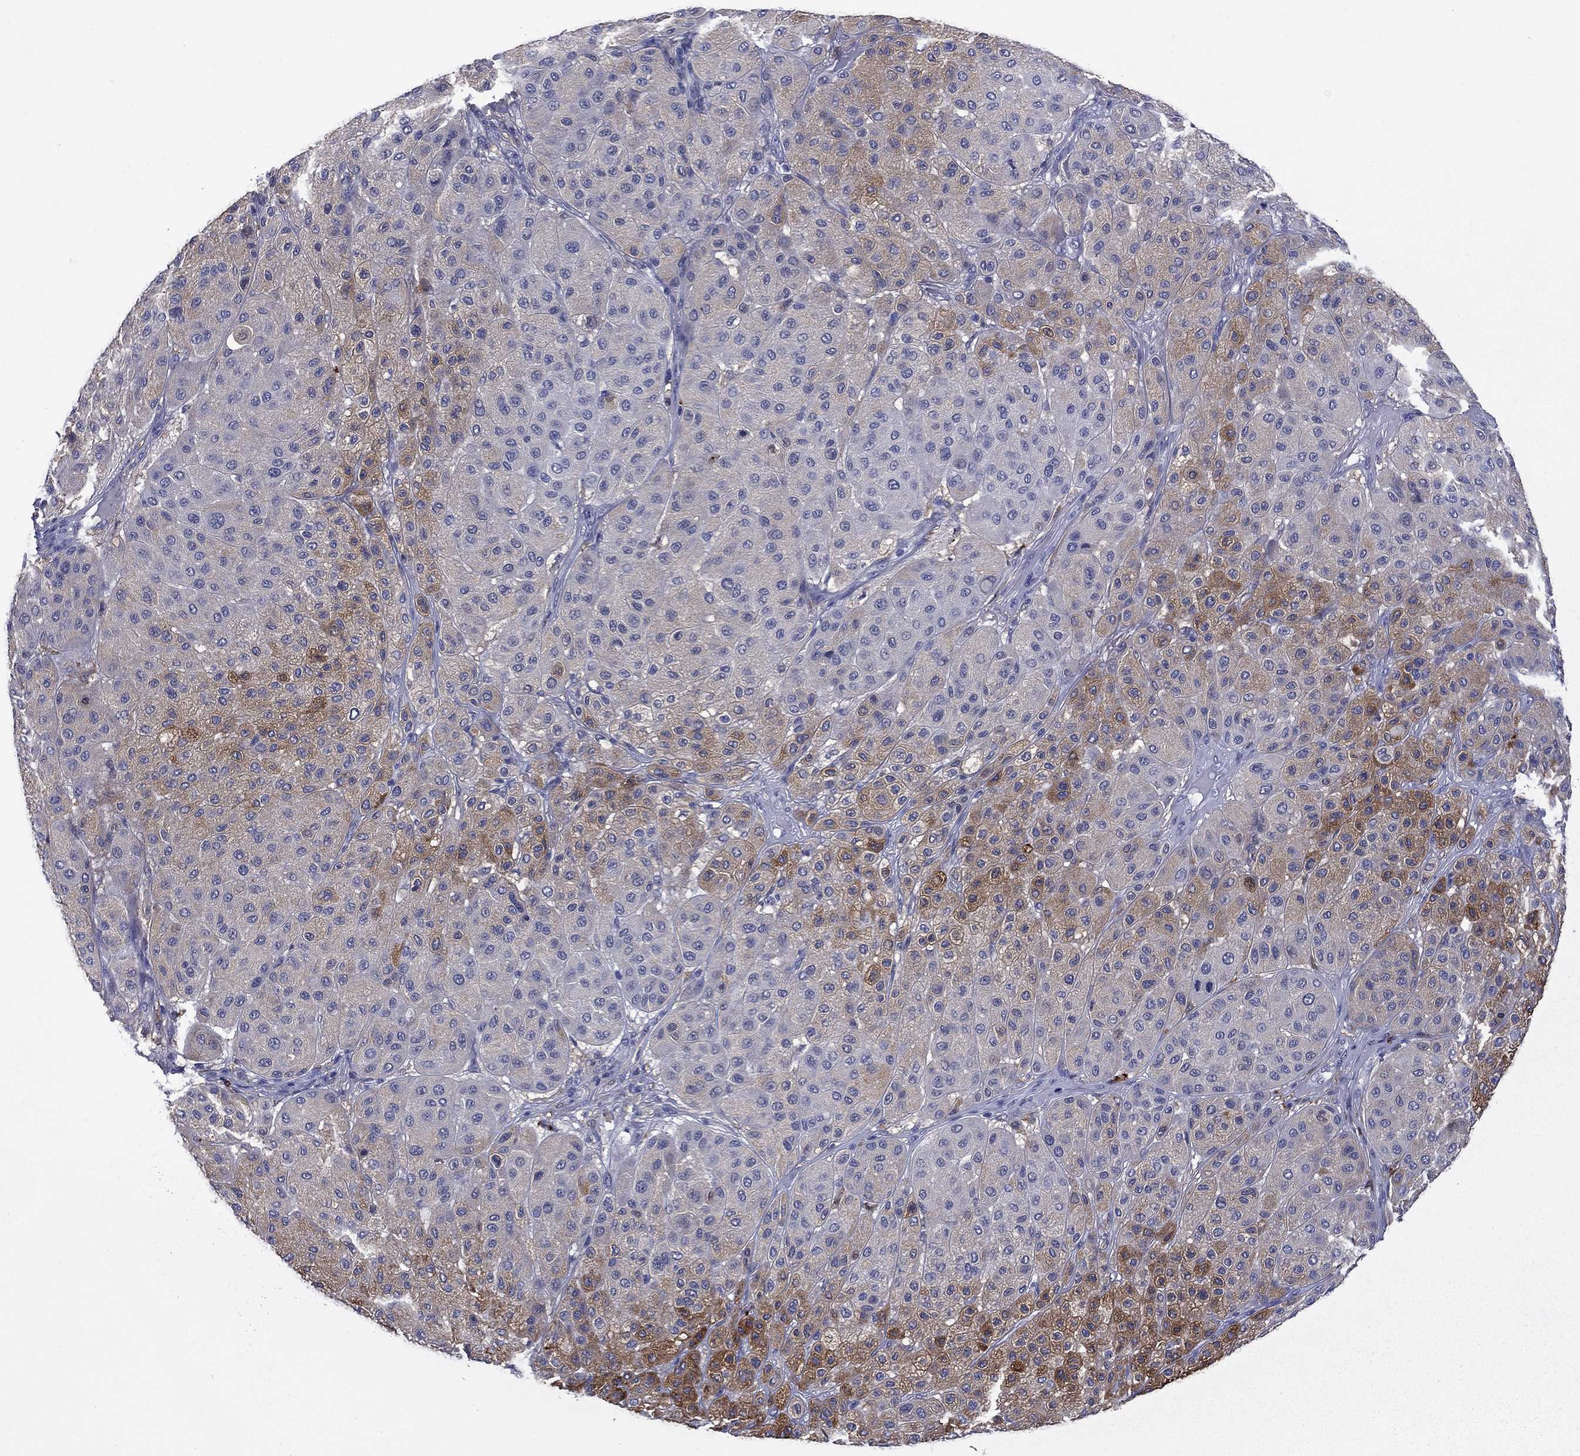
{"staining": {"intensity": "moderate", "quantity": "<25%", "location": "cytoplasmic/membranous"}, "tissue": "melanoma", "cell_type": "Tumor cells", "image_type": "cancer", "snomed": [{"axis": "morphology", "description": "Malignant melanoma, Metastatic site"}, {"axis": "topography", "description": "Smooth muscle"}], "caption": "This image reveals immunohistochemistry (IHC) staining of melanoma, with low moderate cytoplasmic/membranous expression in about <25% of tumor cells.", "gene": "BCL2L14", "patient": {"sex": "male", "age": 41}}